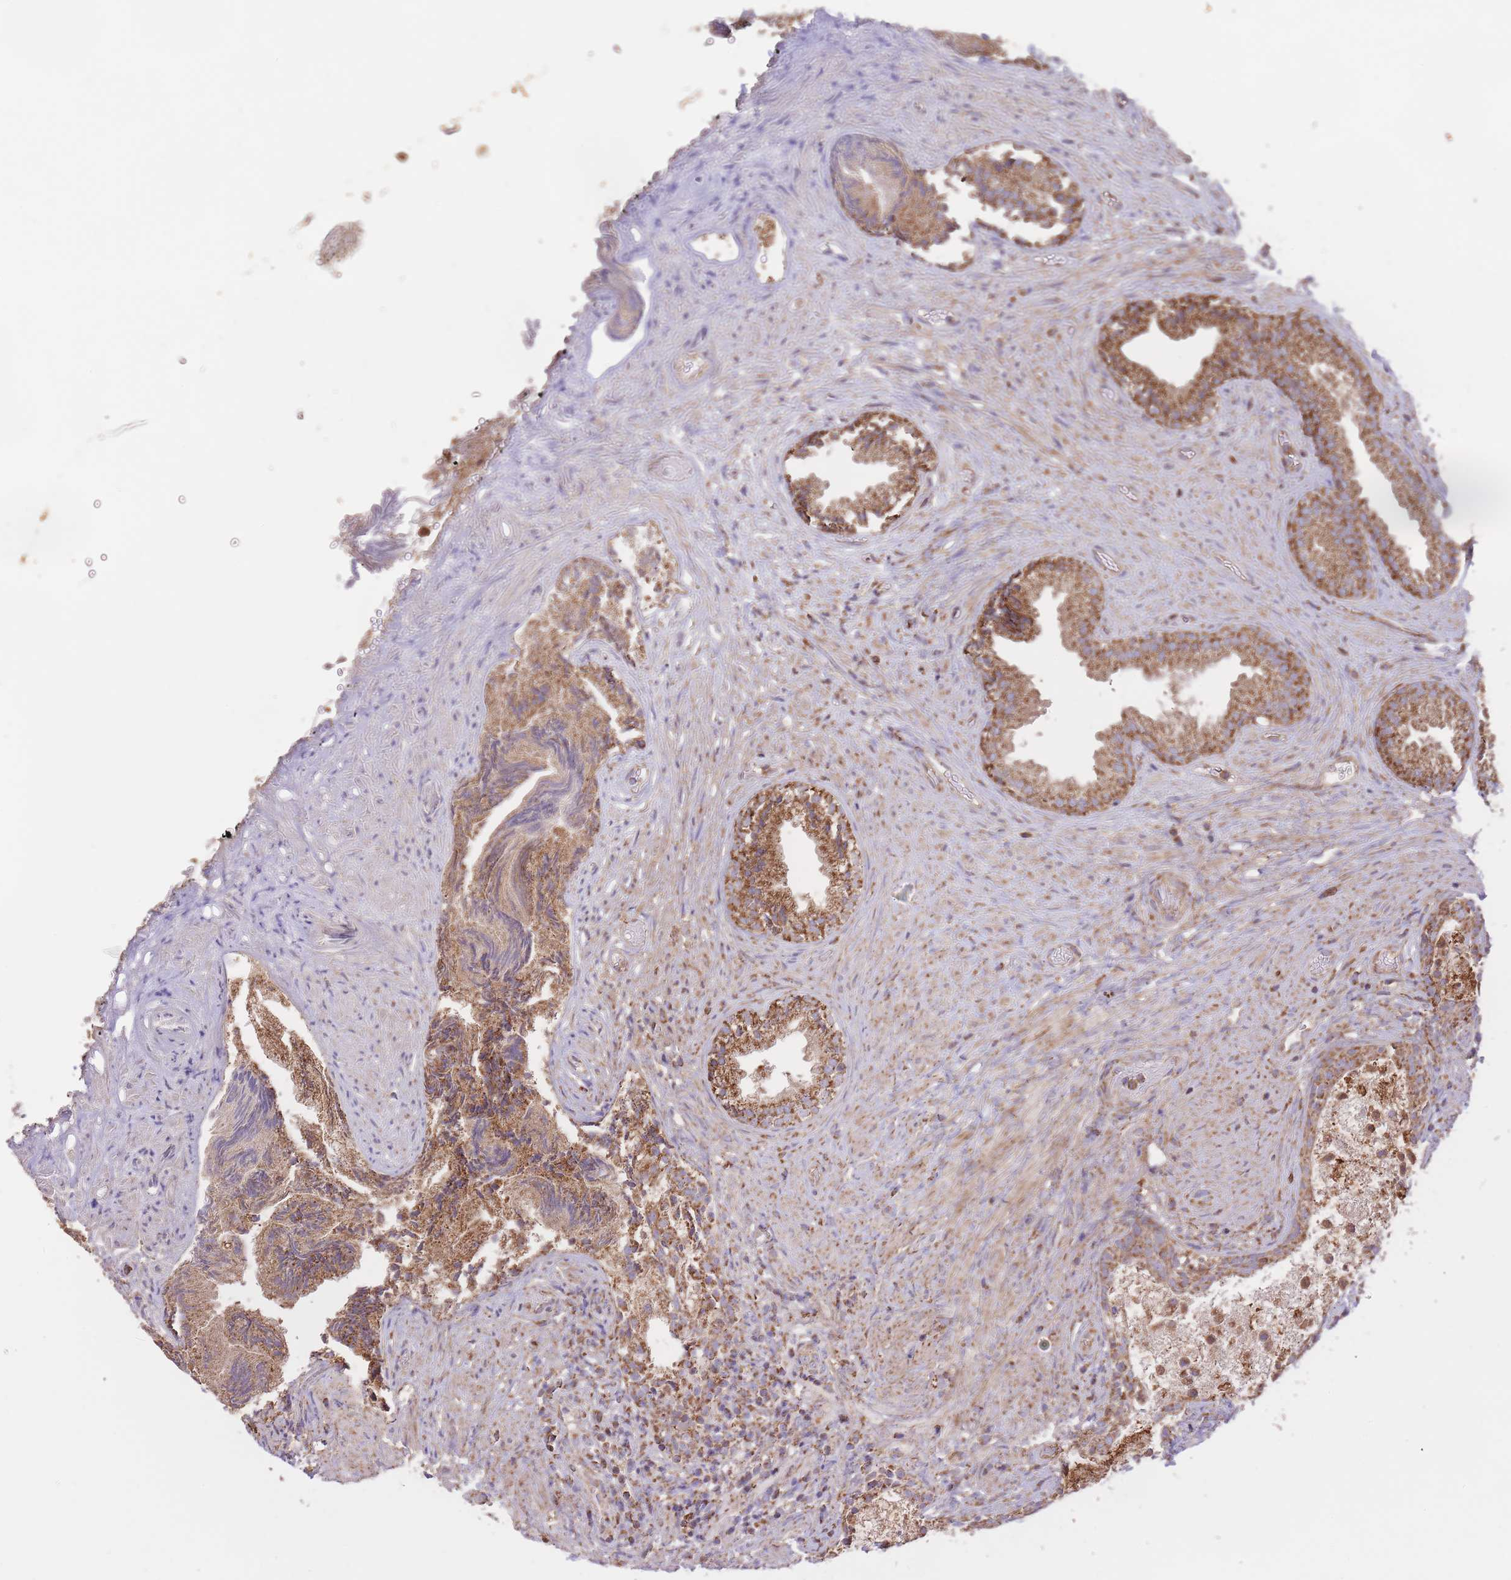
{"staining": {"intensity": "strong", "quantity": ">75%", "location": "cytoplasmic/membranous"}, "tissue": "prostate", "cell_type": "Glandular cells", "image_type": "normal", "snomed": [{"axis": "morphology", "description": "Normal tissue, NOS"}, {"axis": "topography", "description": "Prostate"}], "caption": "Immunohistochemistry (IHC) (DAB (3,3'-diaminobenzidine)) staining of normal prostate exhibits strong cytoplasmic/membranous protein expression in about >75% of glandular cells. (DAB IHC, brown staining for protein, blue staining for nuclei).", "gene": "PREP", "patient": {"sex": "male", "age": 76}}